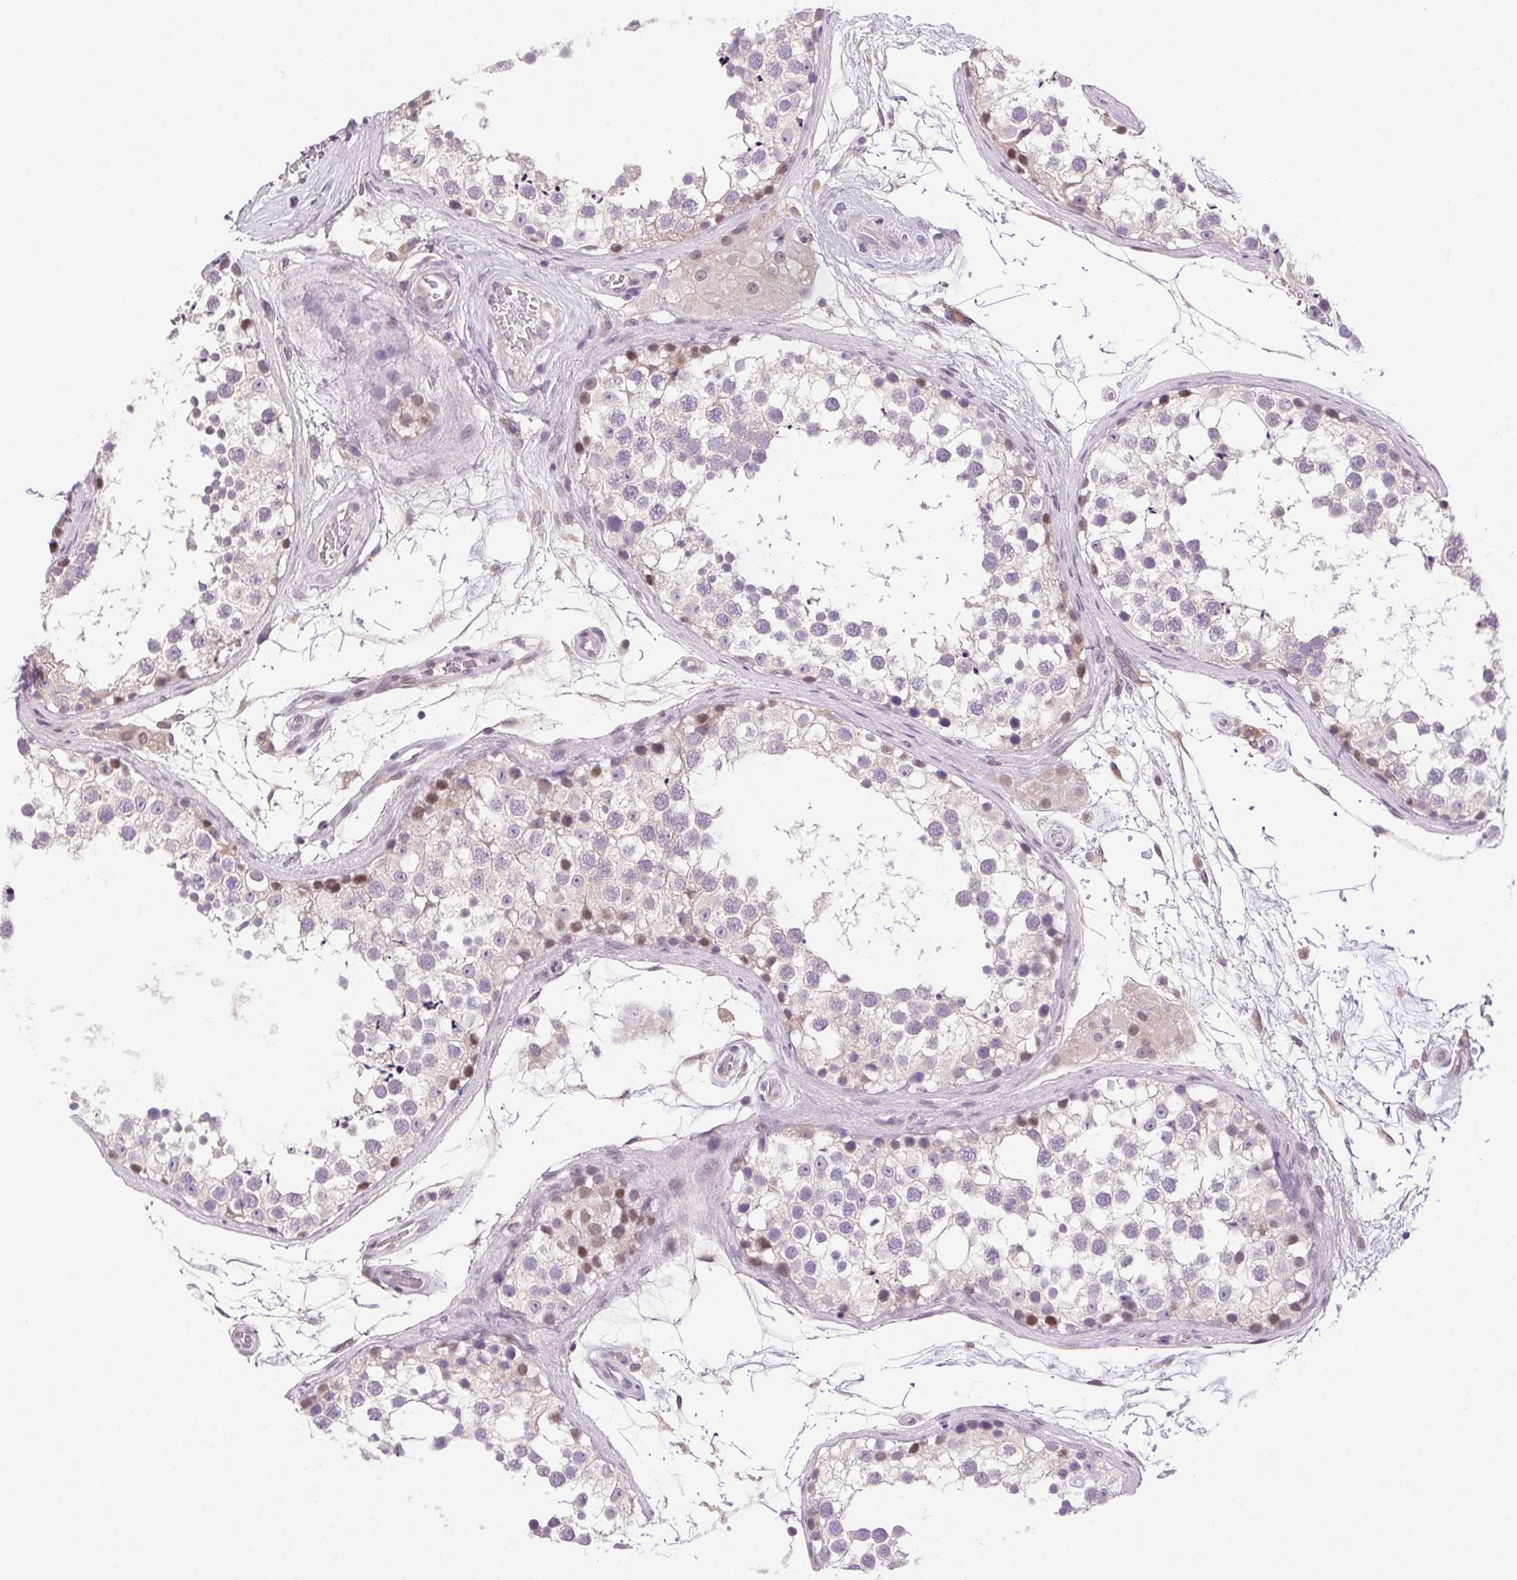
{"staining": {"intensity": "weak", "quantity": "<25%", "location": "nuclear"}, "tissue": "testis", "cell_type": "Cells in seminiferous ducts", "image_type": "normal", "snomed": [{"axis": "morphology", "description": "Normal tissue, NOS"}, {"axis": "morphology", "description": "Seminoma, NOS"}, {"axis": "topography", "description": "Testis"}], "caption": "Cells in seminiferous ducts show no significant protein expression in normal testis. Nuclei are stained in blue.", "gene": "SYT11", "patient": {"sex": "male", "age": 65}}